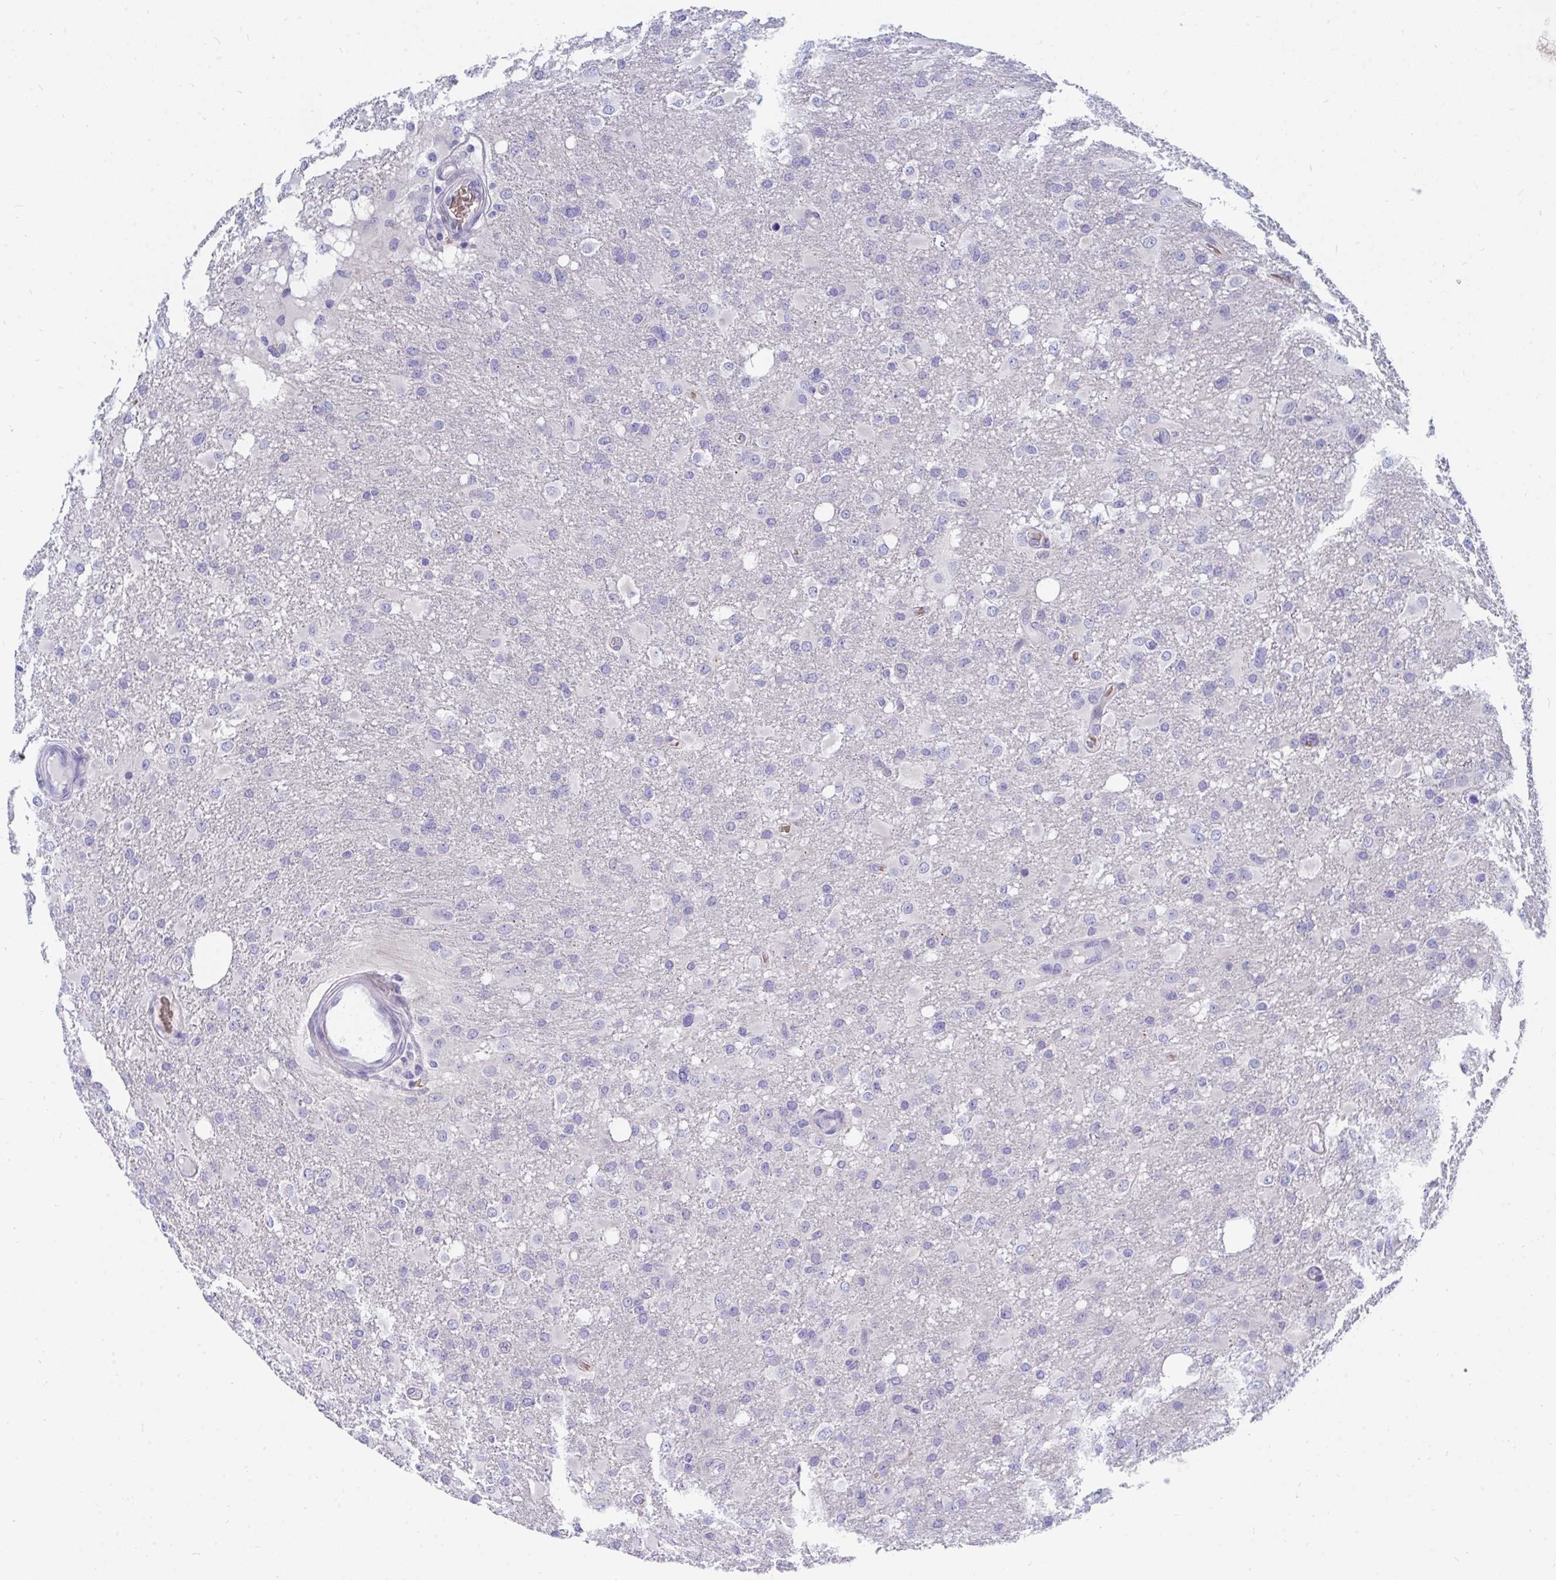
{"staining": {"intensity": "negative", "quantity": "none", "location": "none"}, "tissue": "glioma", "cell_type": "Tumor cells", "image_type": "cancer", "snomed": [{"axis": "morphology", "description": "Glioma, malignant, High grade"}, {"axis": "topography", "description": "Brain"}], "caption": "IHC histopathology image of glioma stained for a protein (brown), which displays no expression in tumor cells. The staining is performed using DAB (3,3'-diaminobenzidine) brown chromogen with nuclei counter-stained in using hematoxylin.", "gene": "MROH2B", "patient": {"sex": "male", "age": 53}}